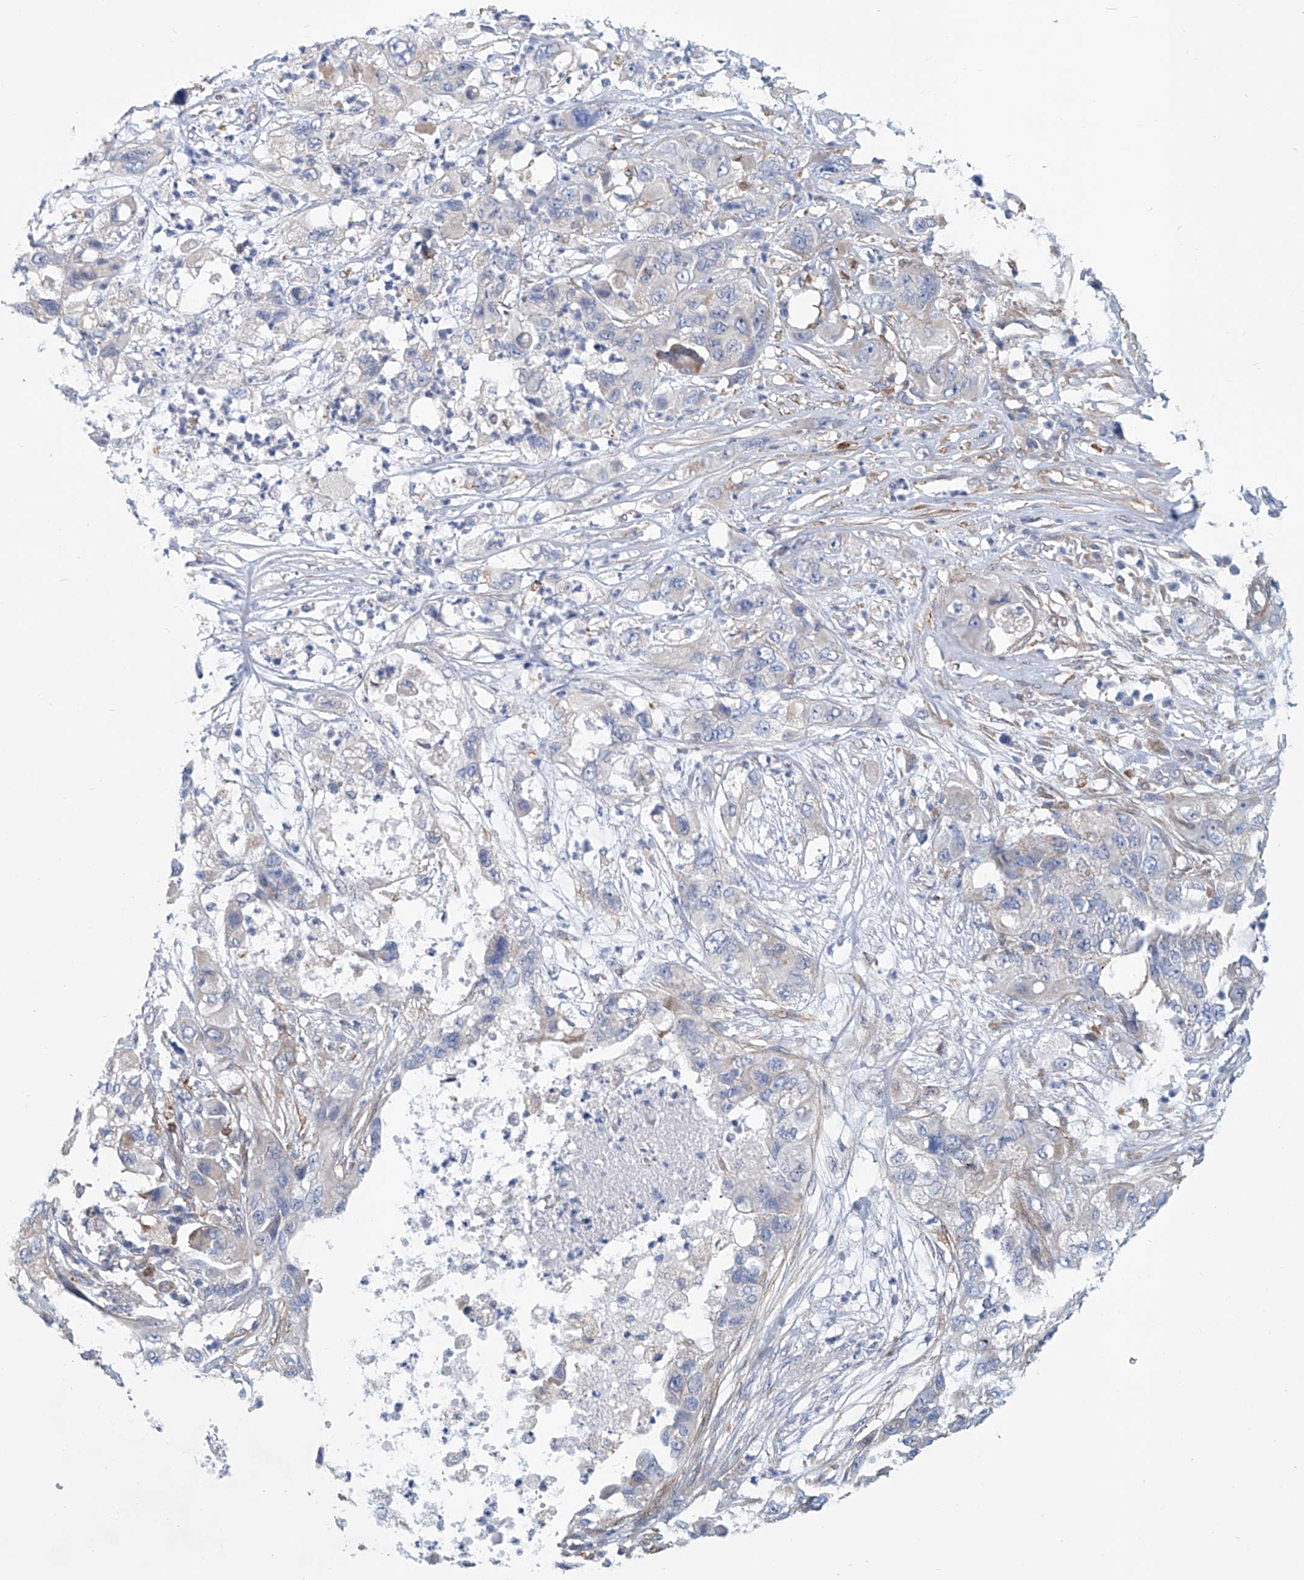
{"staining": {"intensity": "moderate", "quantity": "<25%", "location": "cytoplasmic/membranous"}, "tissue": "pancreatic cancer", "cell_type": "Tumor cells", "image_type": "cancer", "snomed": [{"axis": "morphology", "description": "Adenocarcinoma, NOS"}, {"axis": "topography", "description": "Pancreas"}], "caption": "IHC histopathology image of pancreatic cancer stained for a protein (brown), which demonstrates low levels of moderate cytoplasmic/membranous staining in about <25% of tumor cells.", "gene": "TNN", "patient": {"sex": "female", "age": 78}}